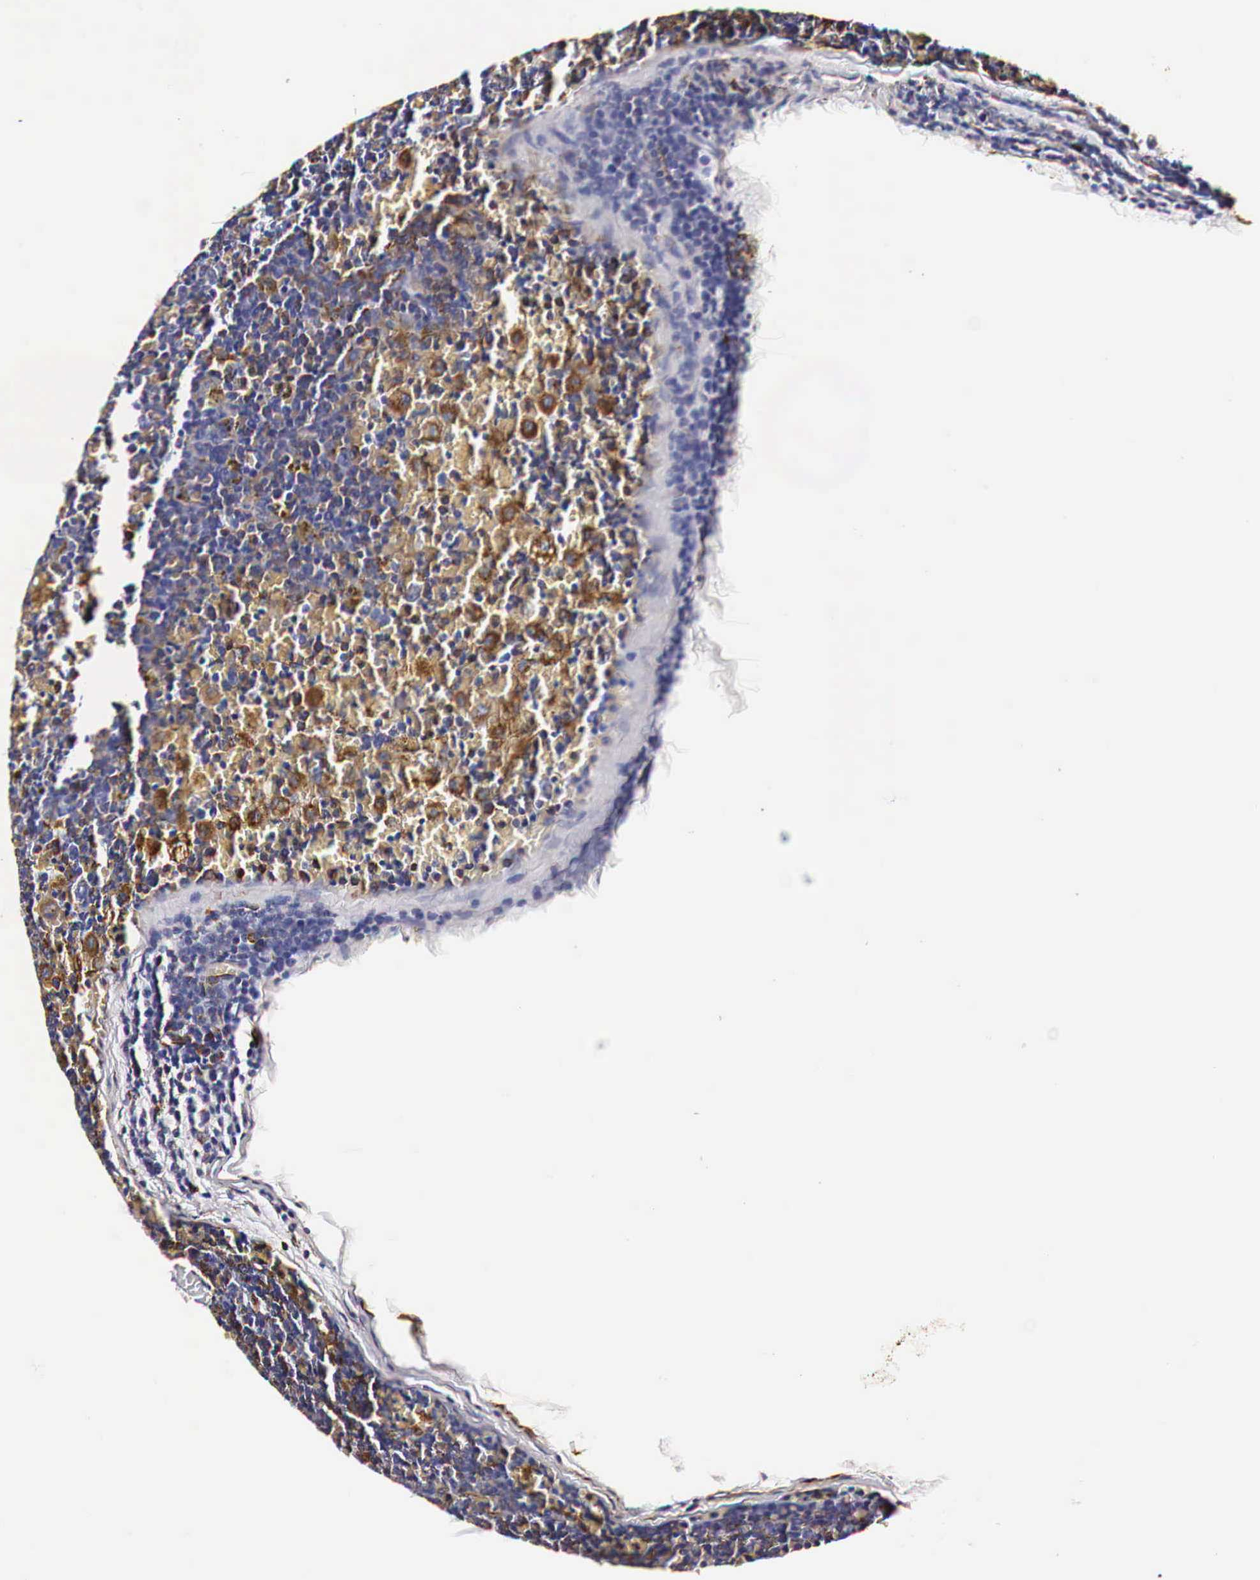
{"staining": {"intensity": "weak", "quantity": "<25%", "location": "cytoplasmic/membranous"}, "tissue": "lymphoma", "cell_type": "Tumor cells", "image_type": "cancer", "snomed": [{"axis": "morphology", "description": "Malignant lymphoma, non-Hodgkin's type, Low grade"}, {"axis": "topography", "description": "Lymph node"}], "caption": "Photomicrograph shows no protein positivity in tumor cells of lymphoma tissue.", "gene": "CKAP4", "patient": {"sex": "male", "age": 50}}